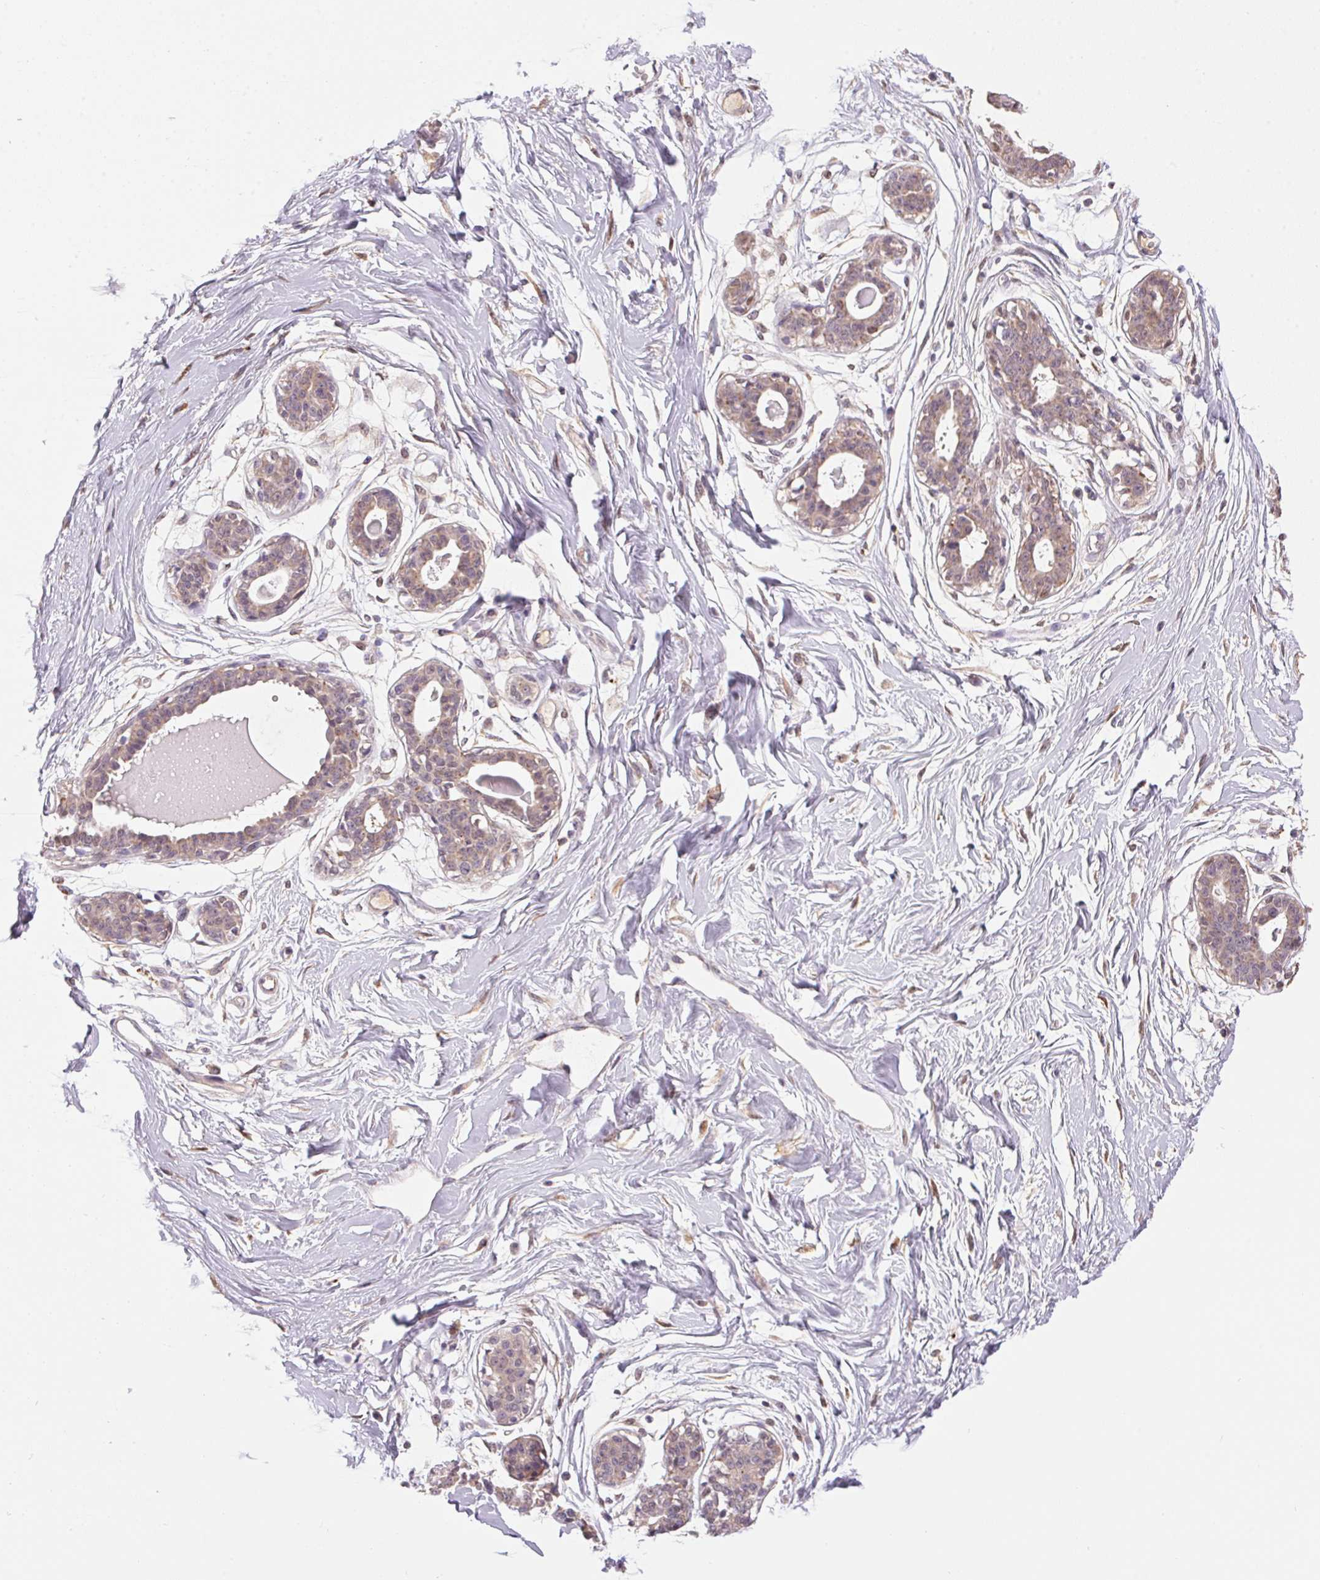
{"staining": {"intensity": "negative", "quantity": "none", "location": "none"}, "tissue": "breast", "cell_type": "Adipocytes", "image_type": "normal", "snomed": [{"axis": "morphology", "description": "Normal tissue, NOS"}, {"axis": "topography", "description": "Breast"}], "caption": "Immunohistochemistry (IHC) image of unremarkable human breast stained for a protein (brown), which shows no positivity in adipocytes. (DAB IHC visualized using brightfield microscopy, high magnification).", "gene": "ADH5", "patient": {"sex": "female", "age": 45}}